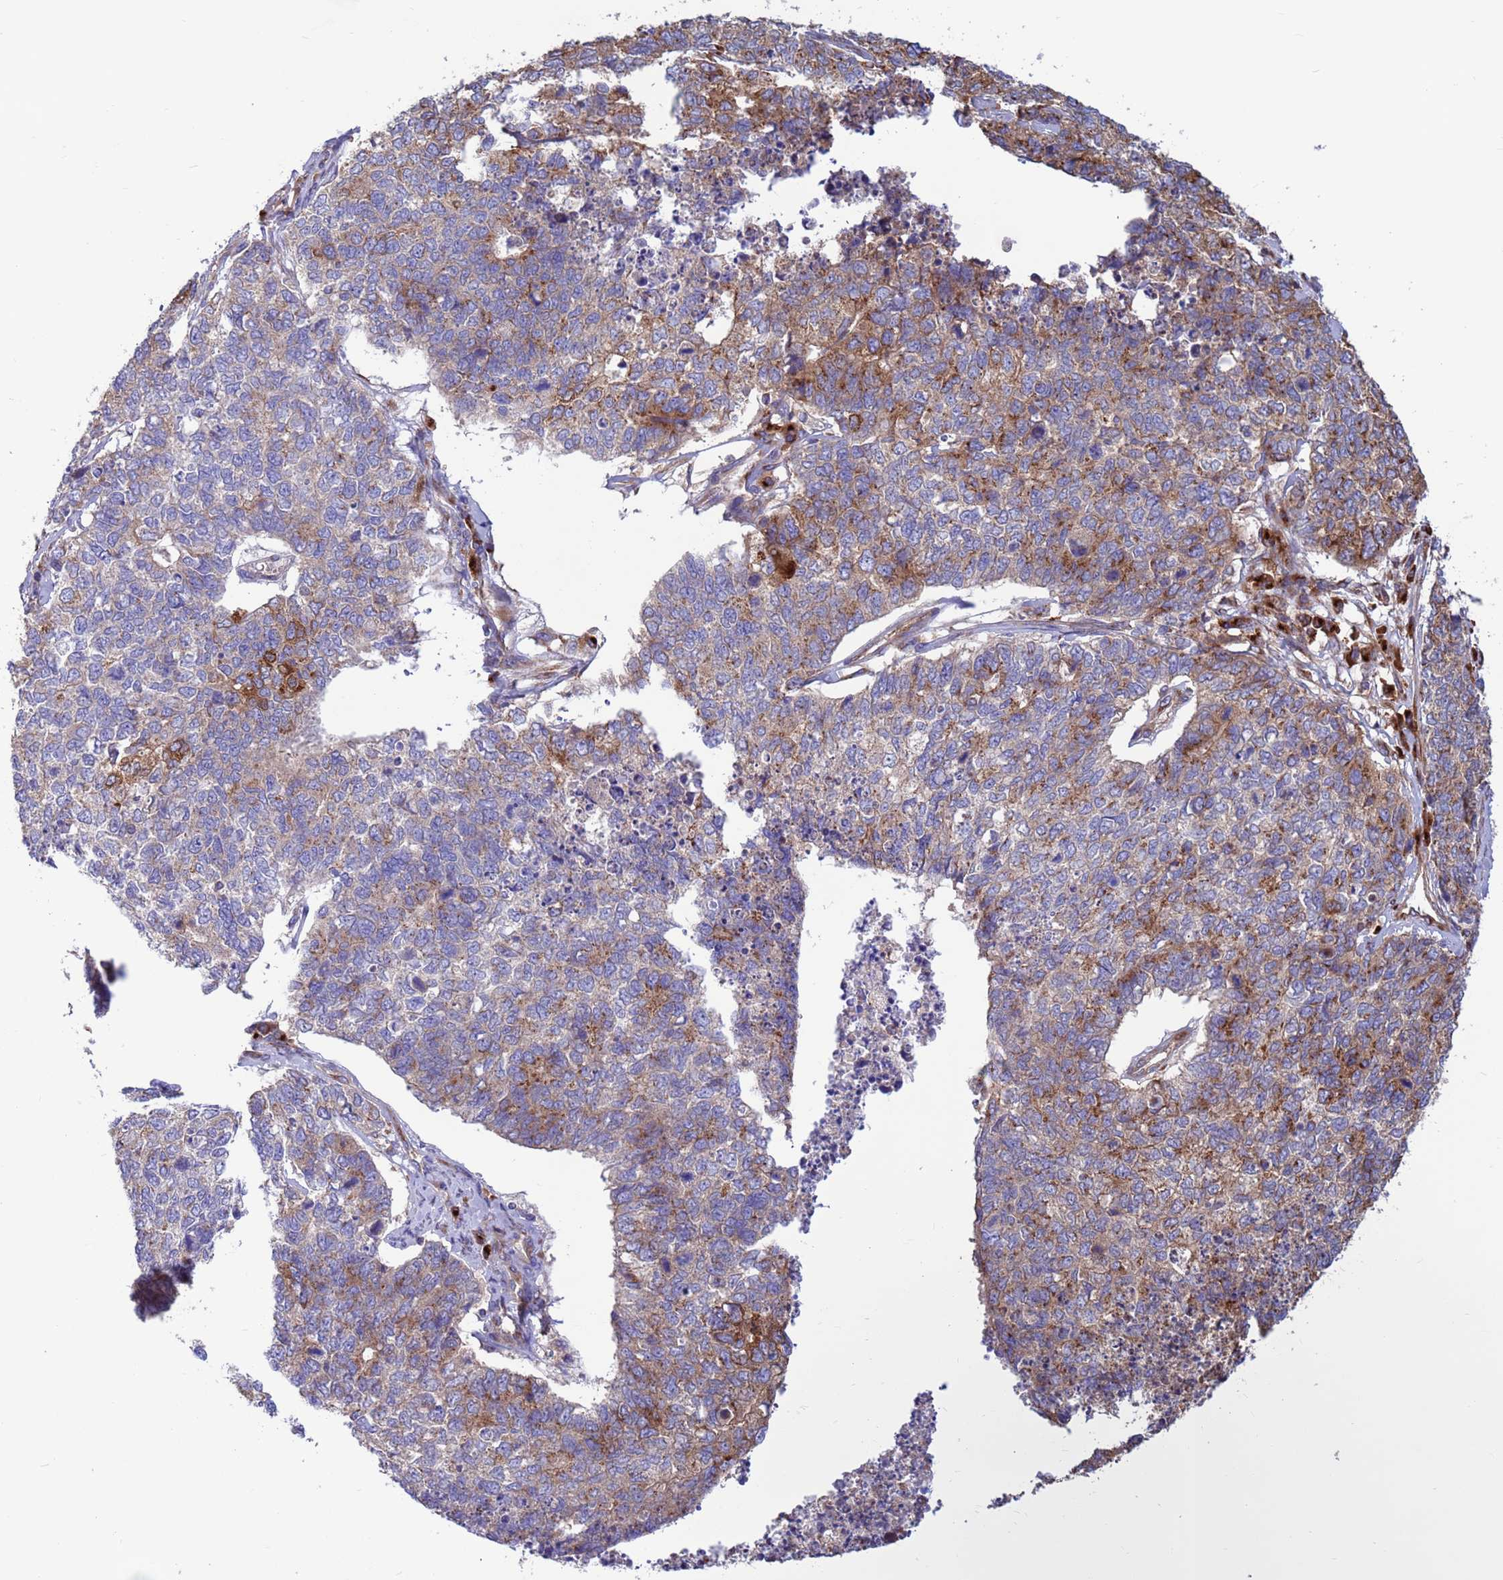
{"staining": {"intensity": "moderate", "quantity": "<25%", "location": "cytoplasmic/membranous"}, "tissue": "cervical cancer", "cell_type": "Tumor cells", "image_type": "cancer", "snomed": [{"axis": "morphology", "description": "Squamous cell carcinoma, NOS"}, {"axis": "topography", "description": "Cervix"}], "caption": "Cervical cancer was stained to show a protein in brown. There is low levels of moderate cytoplasmic/membranous expression in about <25% of tumor cells.", "gene": "ZC3HAV1", "patient": {"sex": "female", "age": 63}}